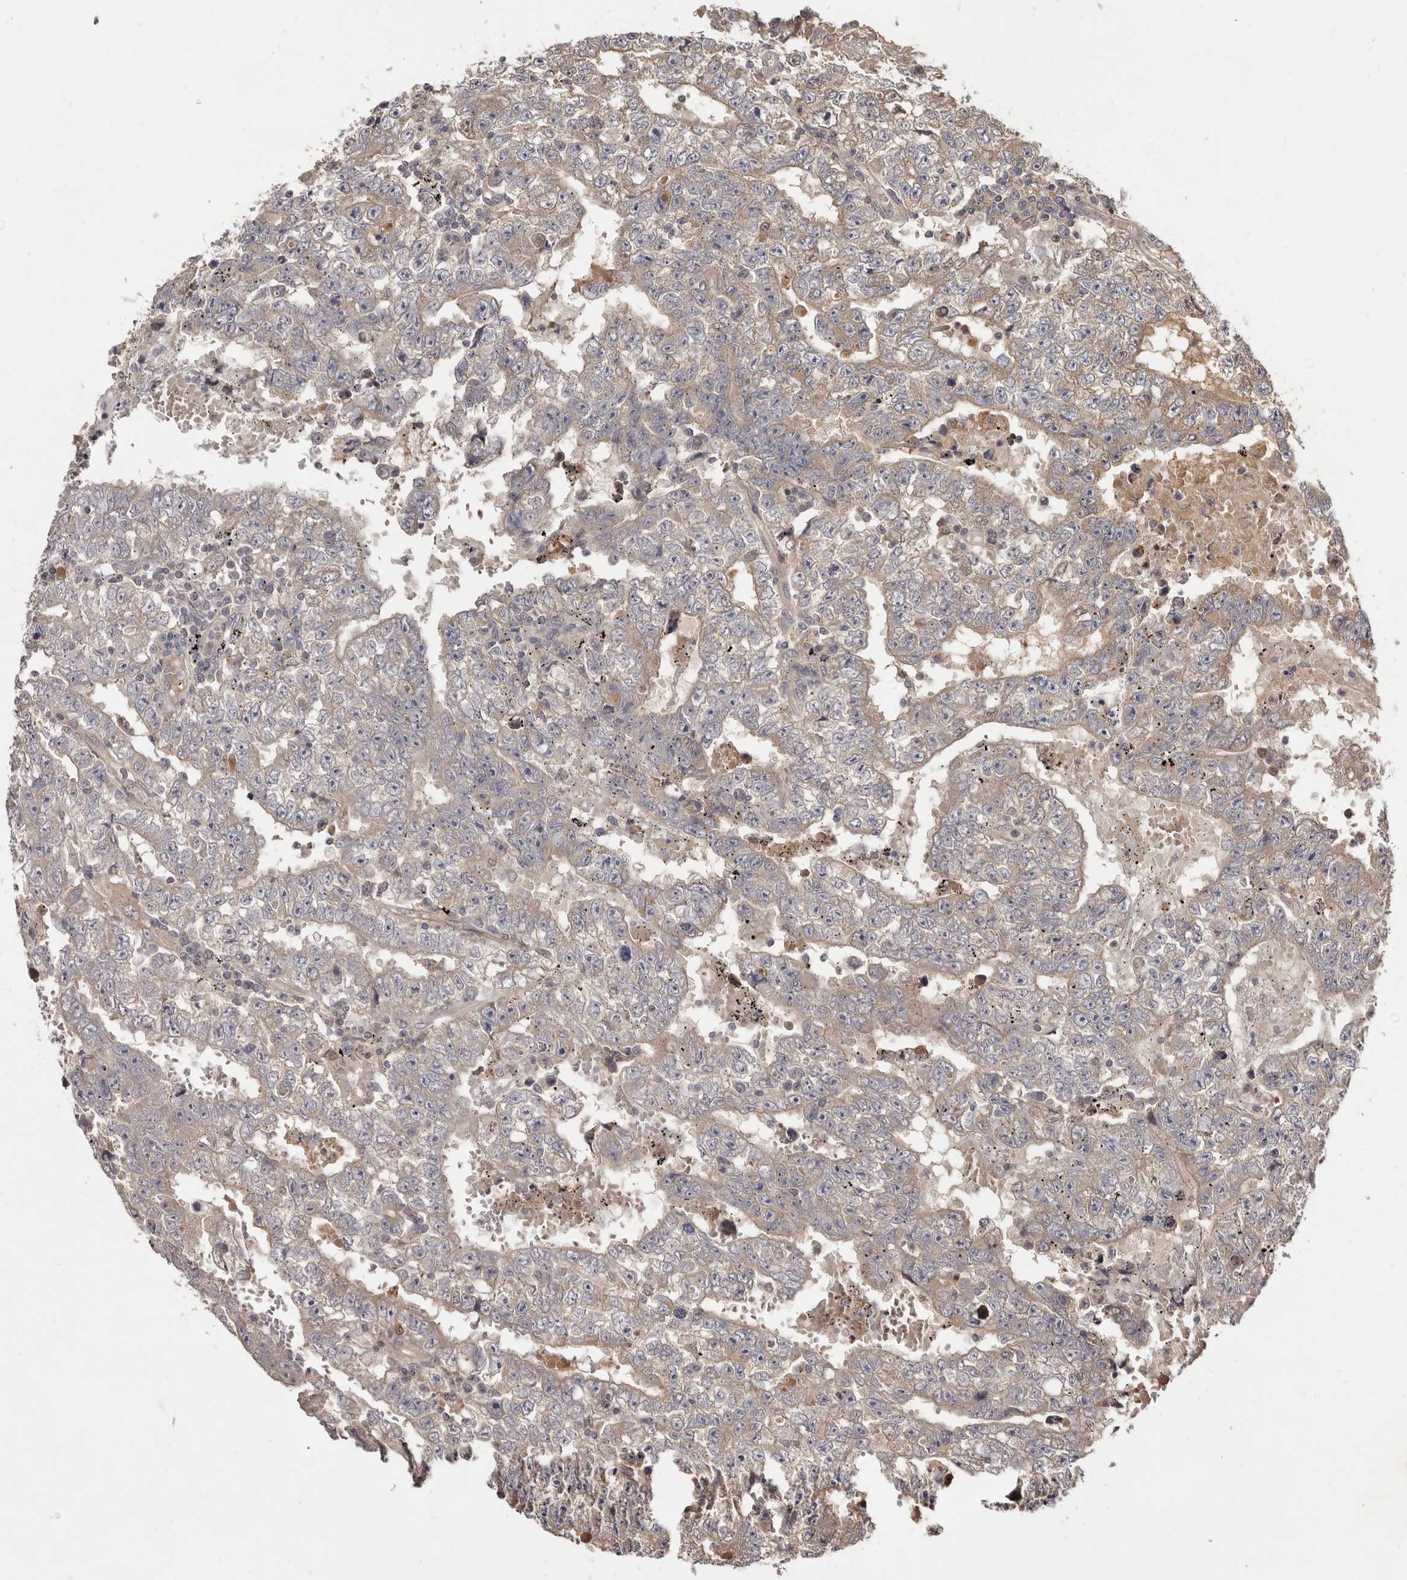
{"staining": {"intensity": "weak", "quantity": "25%-75%", "location": "cytoplasmic/membranous"}, "tissue": "testis cancer", "cell_type": "Tumor cells", "image_type": "cancer", "snomed": [{"axis": "morphology", "description": "Carcinoma, Embryonal, NOS"}, {"axis": "topography", "description": "Testis"}], "caption": "Immunohistochemistry histopathology image of human testis cancer stained for a protein (brown), which reveals low levels of weak cytoplasmic/membranous staining in about 25%-75% of tumor cells.", "gene": "INAVA", "patient": {"sex": "male", "age": 25}}